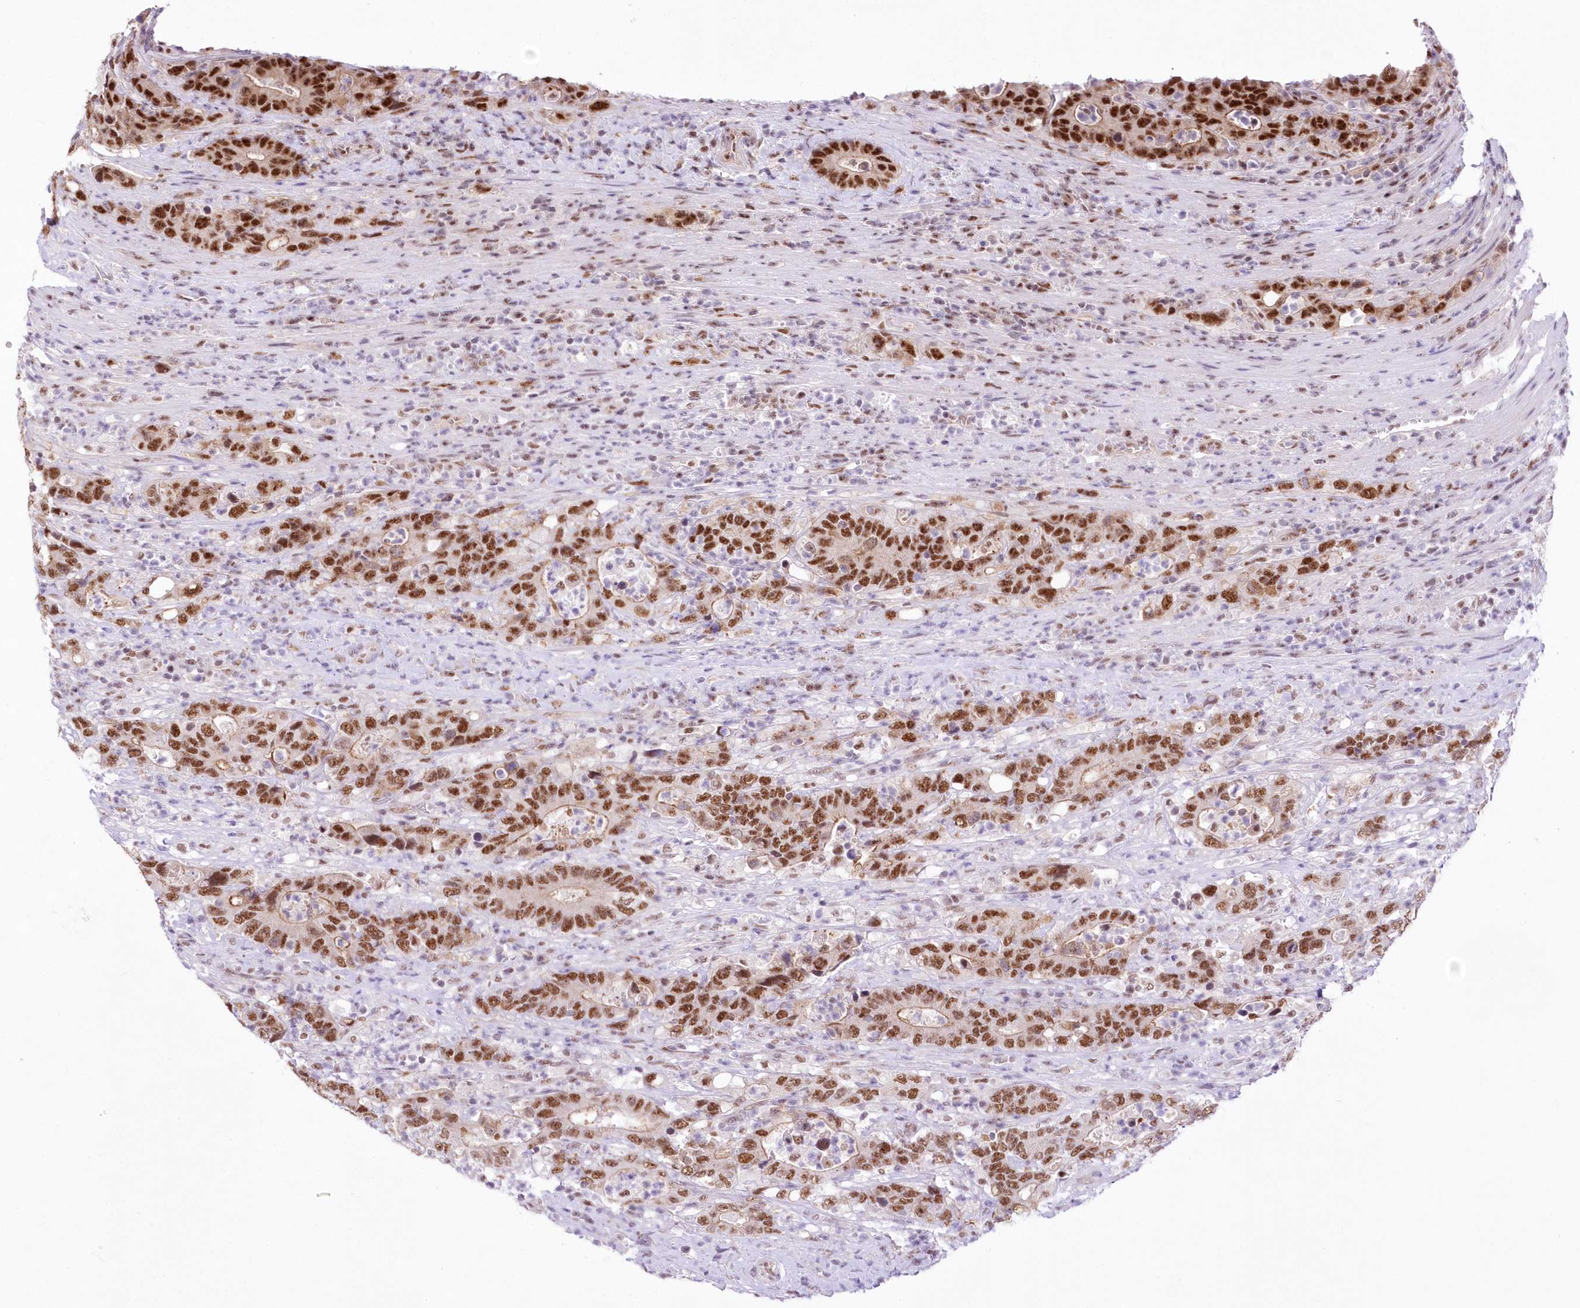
{"staining": {"intensity": "strong", "quantity": ">75%", "location": "nuclear"}, "tissue": "colorectal cancer", "cell_type": "Tumor cells", "image_type": "cancer", "snomed": [{"axis": "morphology", "description": "Adenocarcinoma, NOS"}, {"axis": "topography", "description": "Colon"}], "caption": "A high amount of strong nuclear positivity is identified in approximately >75% of tumor cells in colorectal cancer (adenocarcinoma) tissue.", "gene": "NSUN2", "patient": {"sex": "female", "age": 75}}